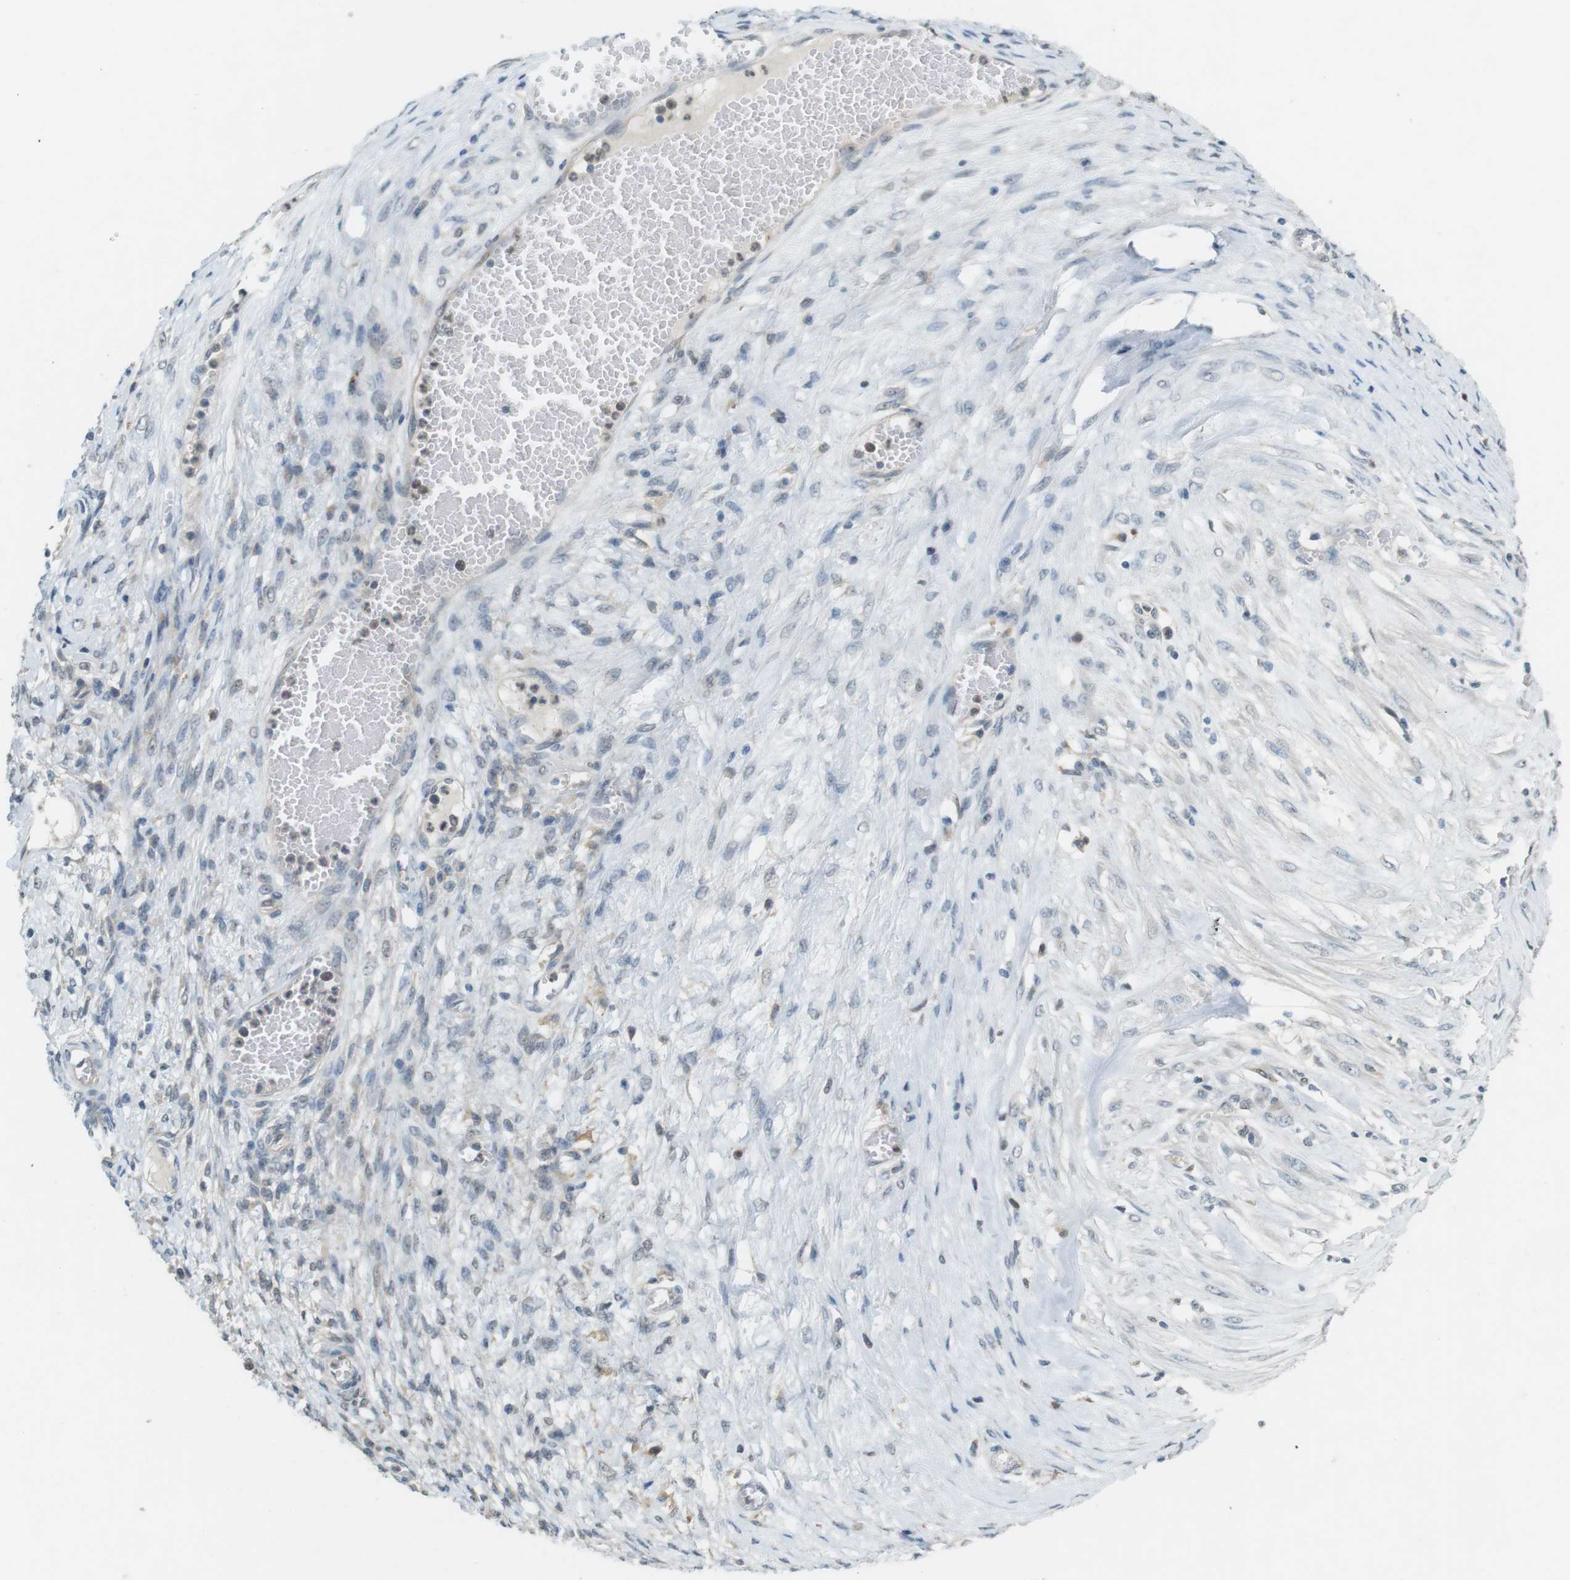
{"staining": {"intensity": "negative", "quantity": "none", "location": "none"}, "tissue": "ovarian cancer", "cell_type": "Tumor cells", "image_type": "cancer", "snomed": [{"axis": "morphology", "description": "Cystadenocarcinoma, mucinous, NOS"}, {"axis": "topography", "description": "Ovary"}], "caption": "Human ovarian cancer stained for a protein using IHC demonstrates no staining in tumor cells.", "gene": "CDK14", "patient": {"sex": "female", "age": 80}}